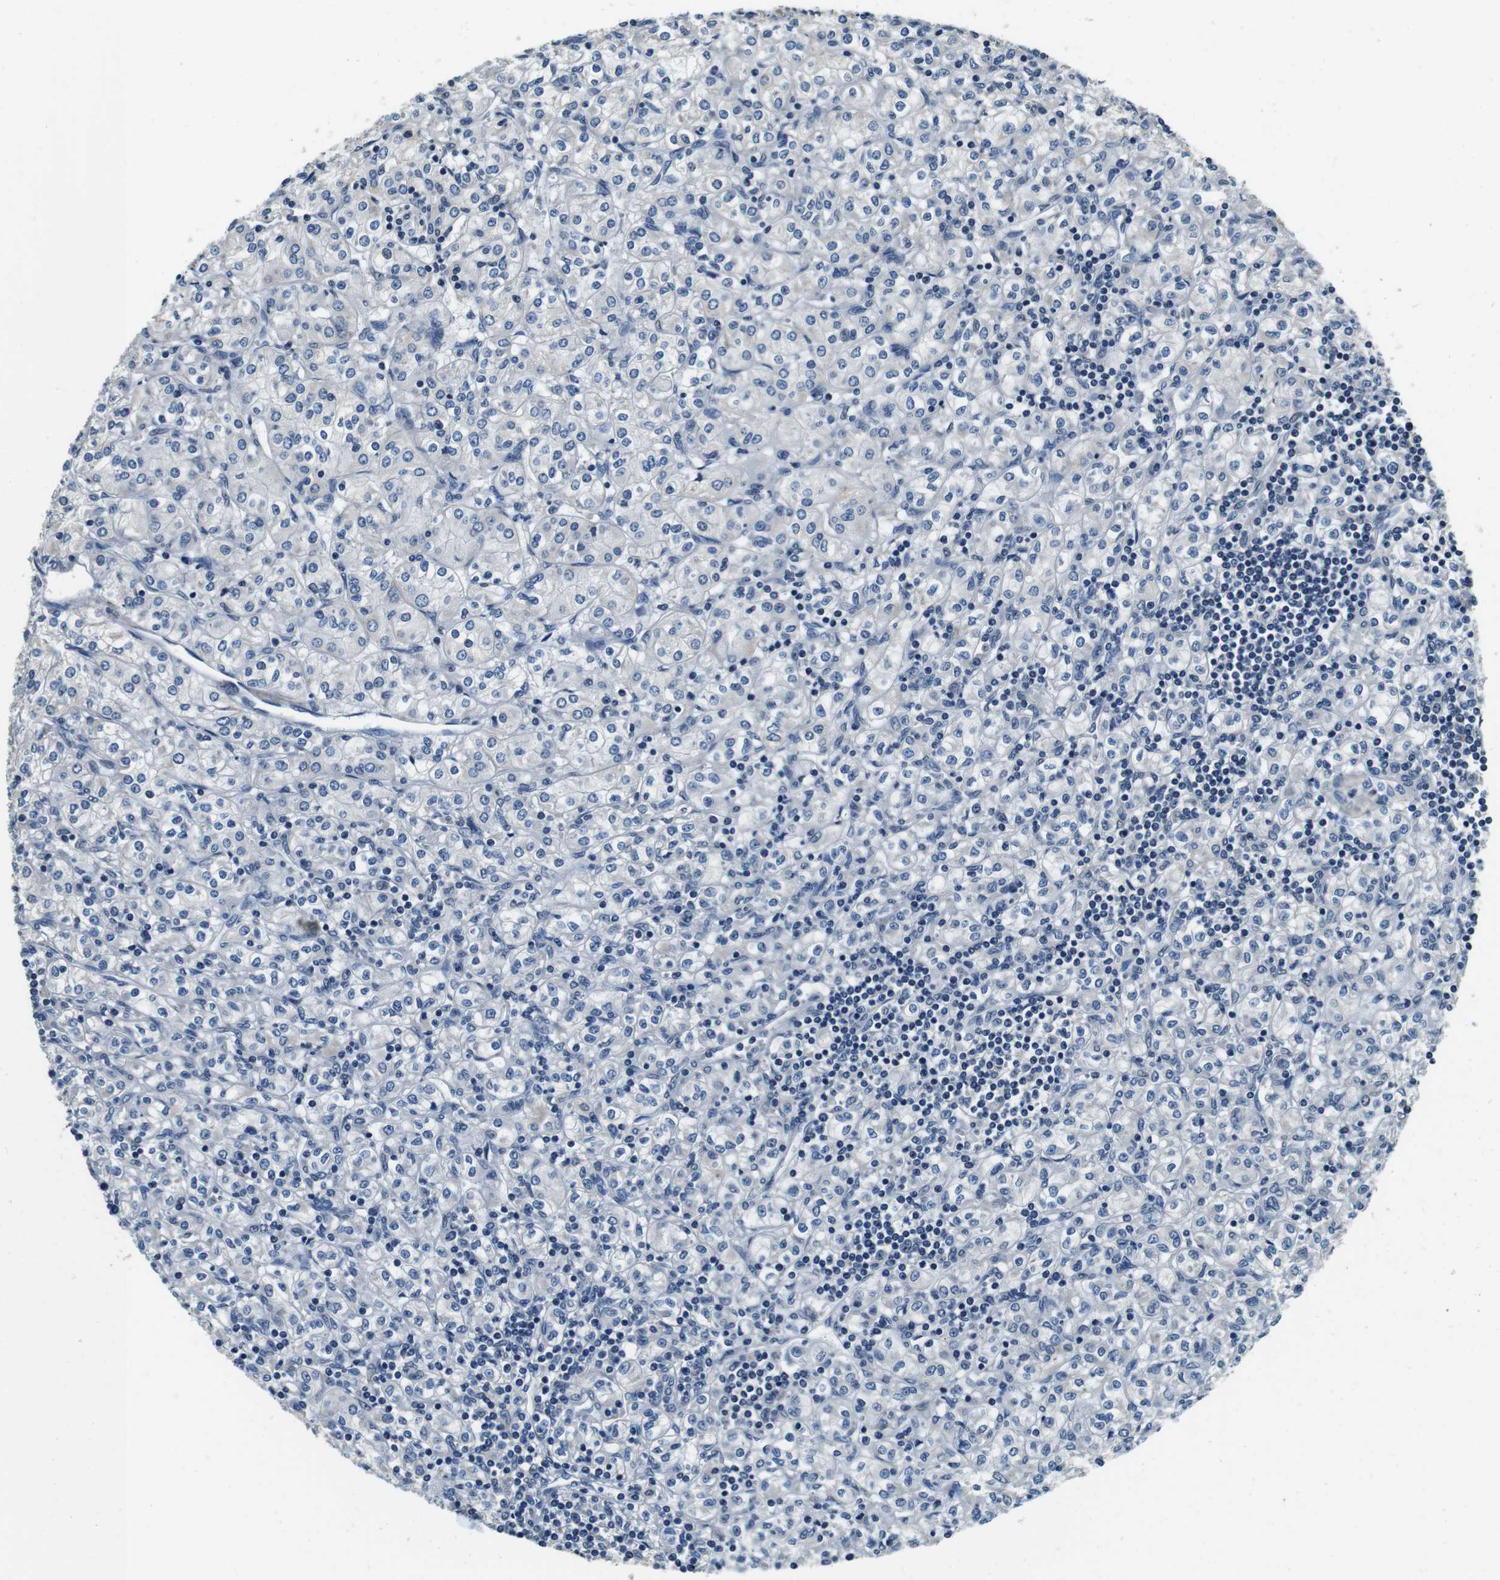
{"staining": {"intensity": "negative", "quantity": "none", "location": "none"}, "tissue": "renal cancer", "cell_type": "Tumor cells", "image_type": "cancer", "snomed": [{"axis": "morphology", "description": "Adenocarcinoma, NOS"}, {"axis": "topography", "description": "Kidney"}], "caption": "Immunohistochemistry photomicrograph of neoplastic tissue: adenocarcinoma (renal) stained with DAB shows no significant protein expression in tumor cells.", "gene": "DTNA", "patient": {"sex": "male", "age": 77}}